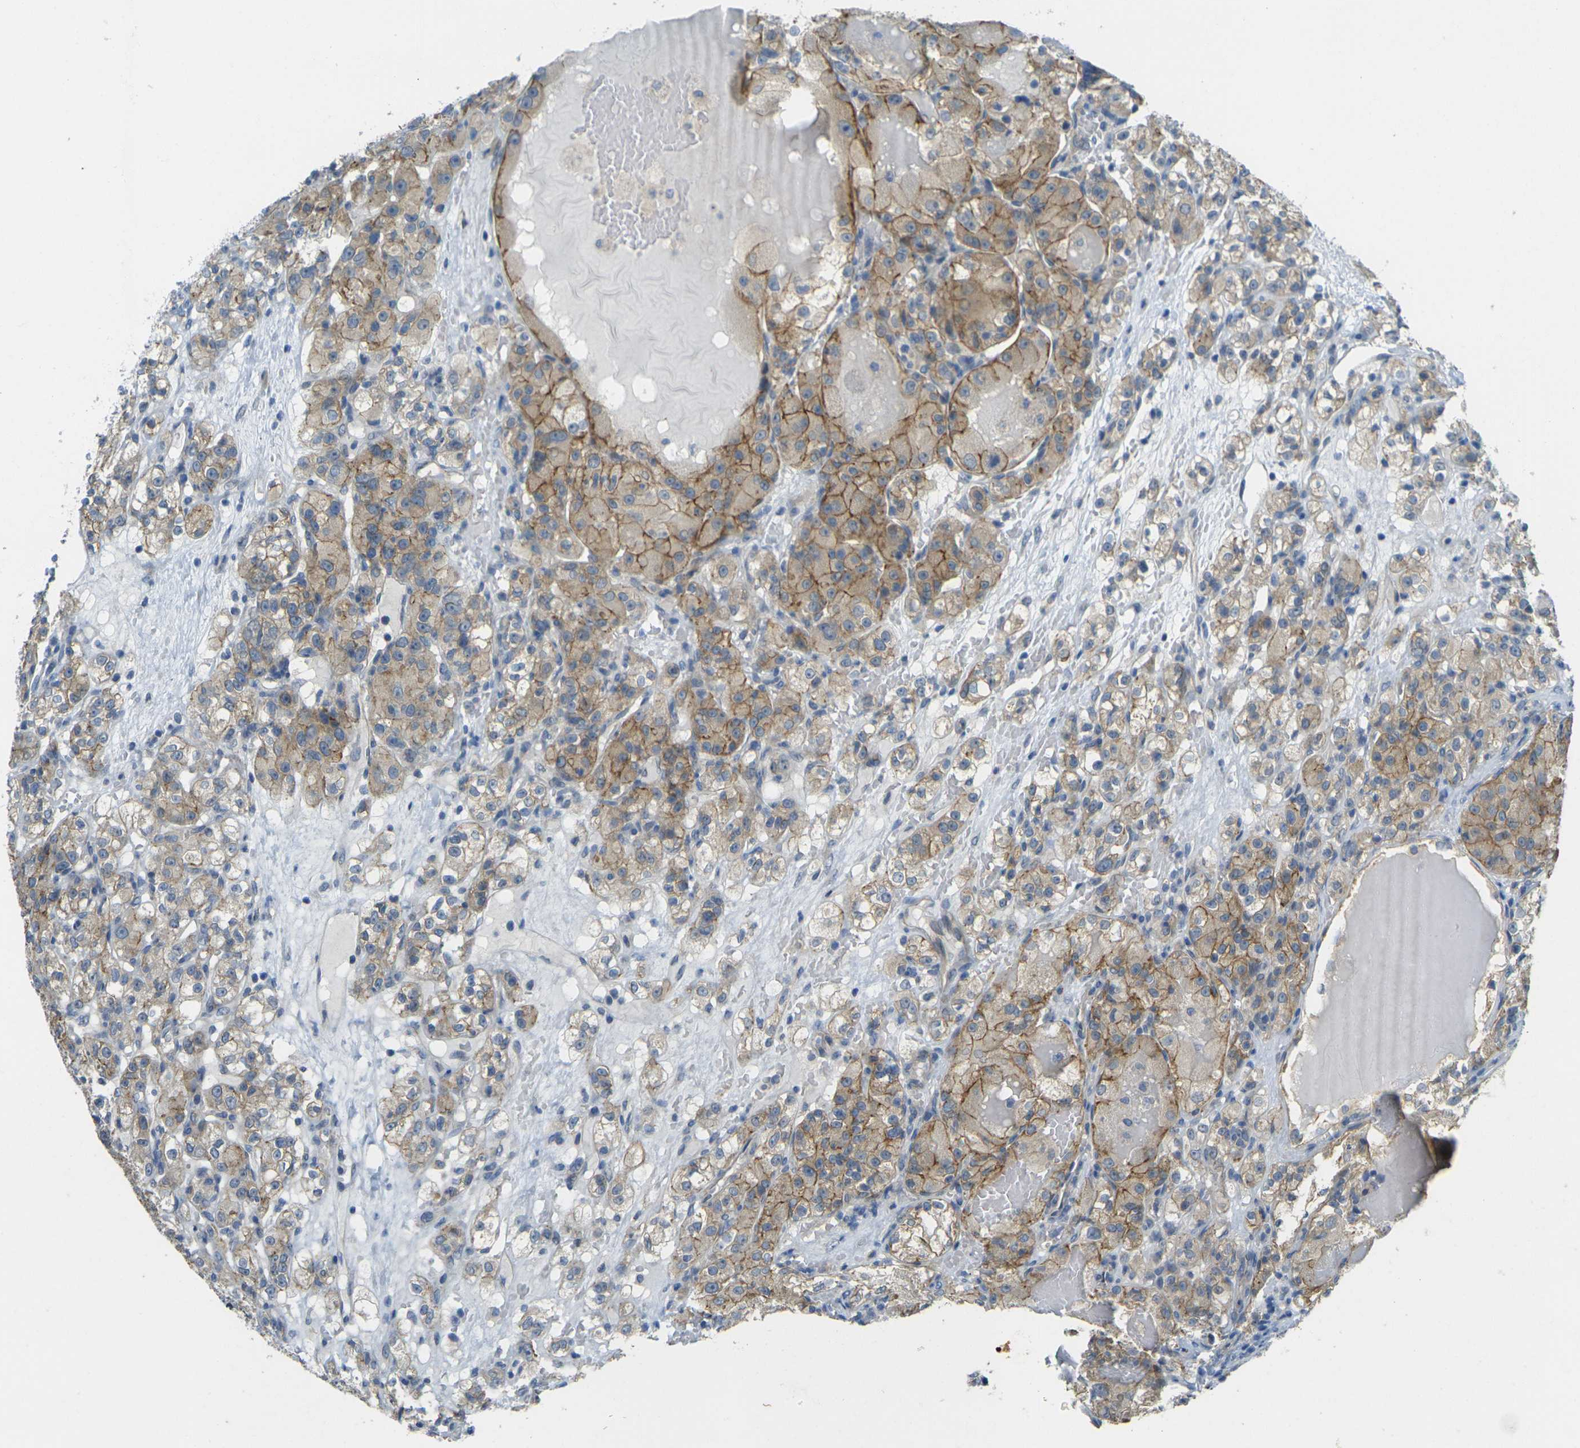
{"staining": {"intensity": "moderate", "quantity": ">75%", "location": "cytoplasmic/membranous"}, "tissue": "renal cancer", "cell_type": "Tumor cells", "image_type": "cancer", "snomed": [{"axis": "morphology", "description": "Normal tissue, NOS"}, {"axis": "morphology", "description": "Adenocarcinoma, NOS"}, {"axis": "topography", "description": "Kidney"}], "caption": "Tumor cells display medium levels of moderate cytoplasmic/membranous expression in approximately >75% of cells in renal cancer.", "gene": "RHBDD1", "patient": {"sex": "male", "age": 61}}